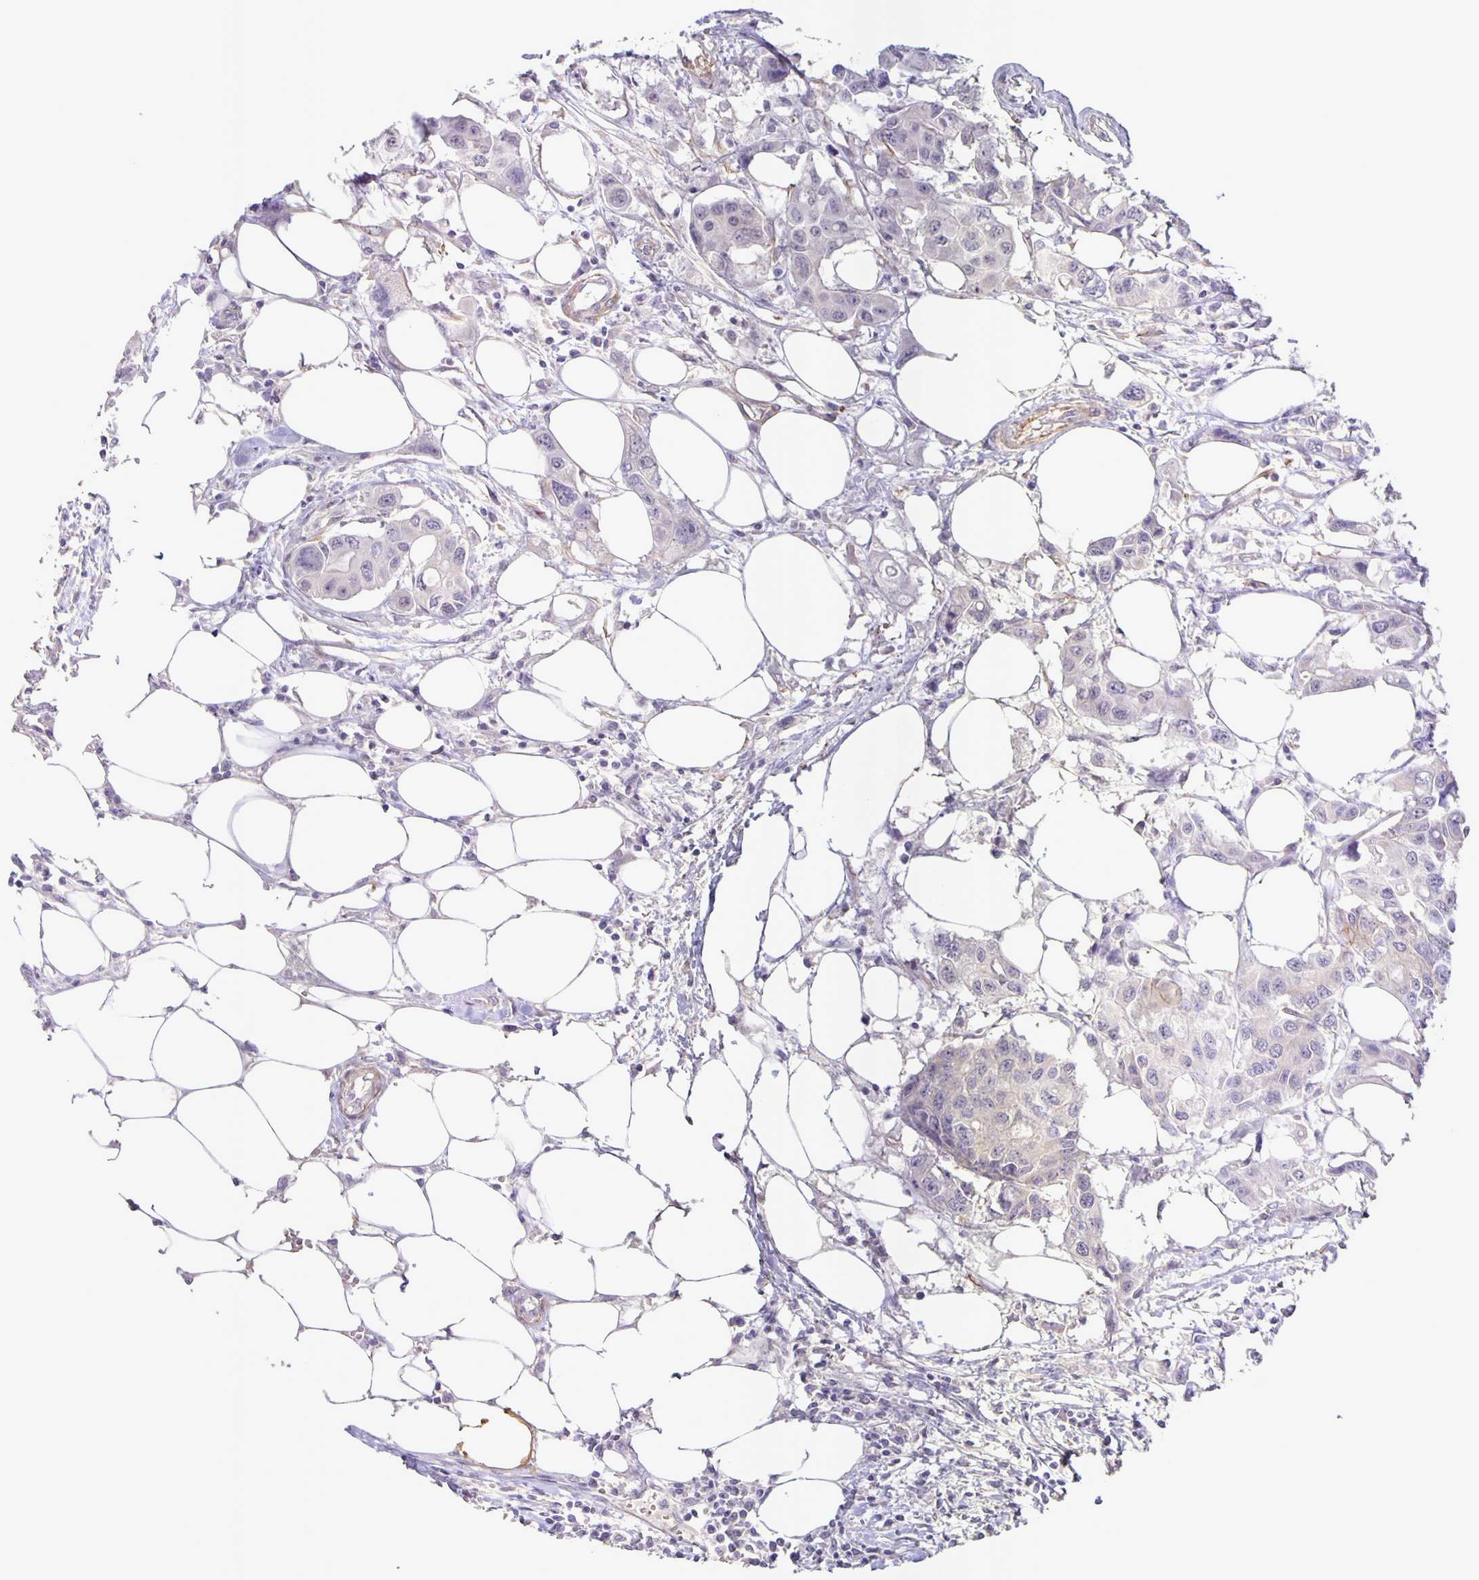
{"staining": {"intensity": "negative", "quantity": "none", "location": "none"}, "tissue": "colorectal cancer", "cell_type": "Tumor cells", "image_type": "cancer", "snomed": [{"axis": "morphology", "description": "Adenocarcinoma, NOS"}, {"axis": "topography", "description": "Colon"}], "caption": "Tumor cells show no significant positivity in adenocarcinoma (colorectal). Nuclei are stained in blue.", "gene": "SRCIN1", "patient": {"sex": "male", "age": 77}}